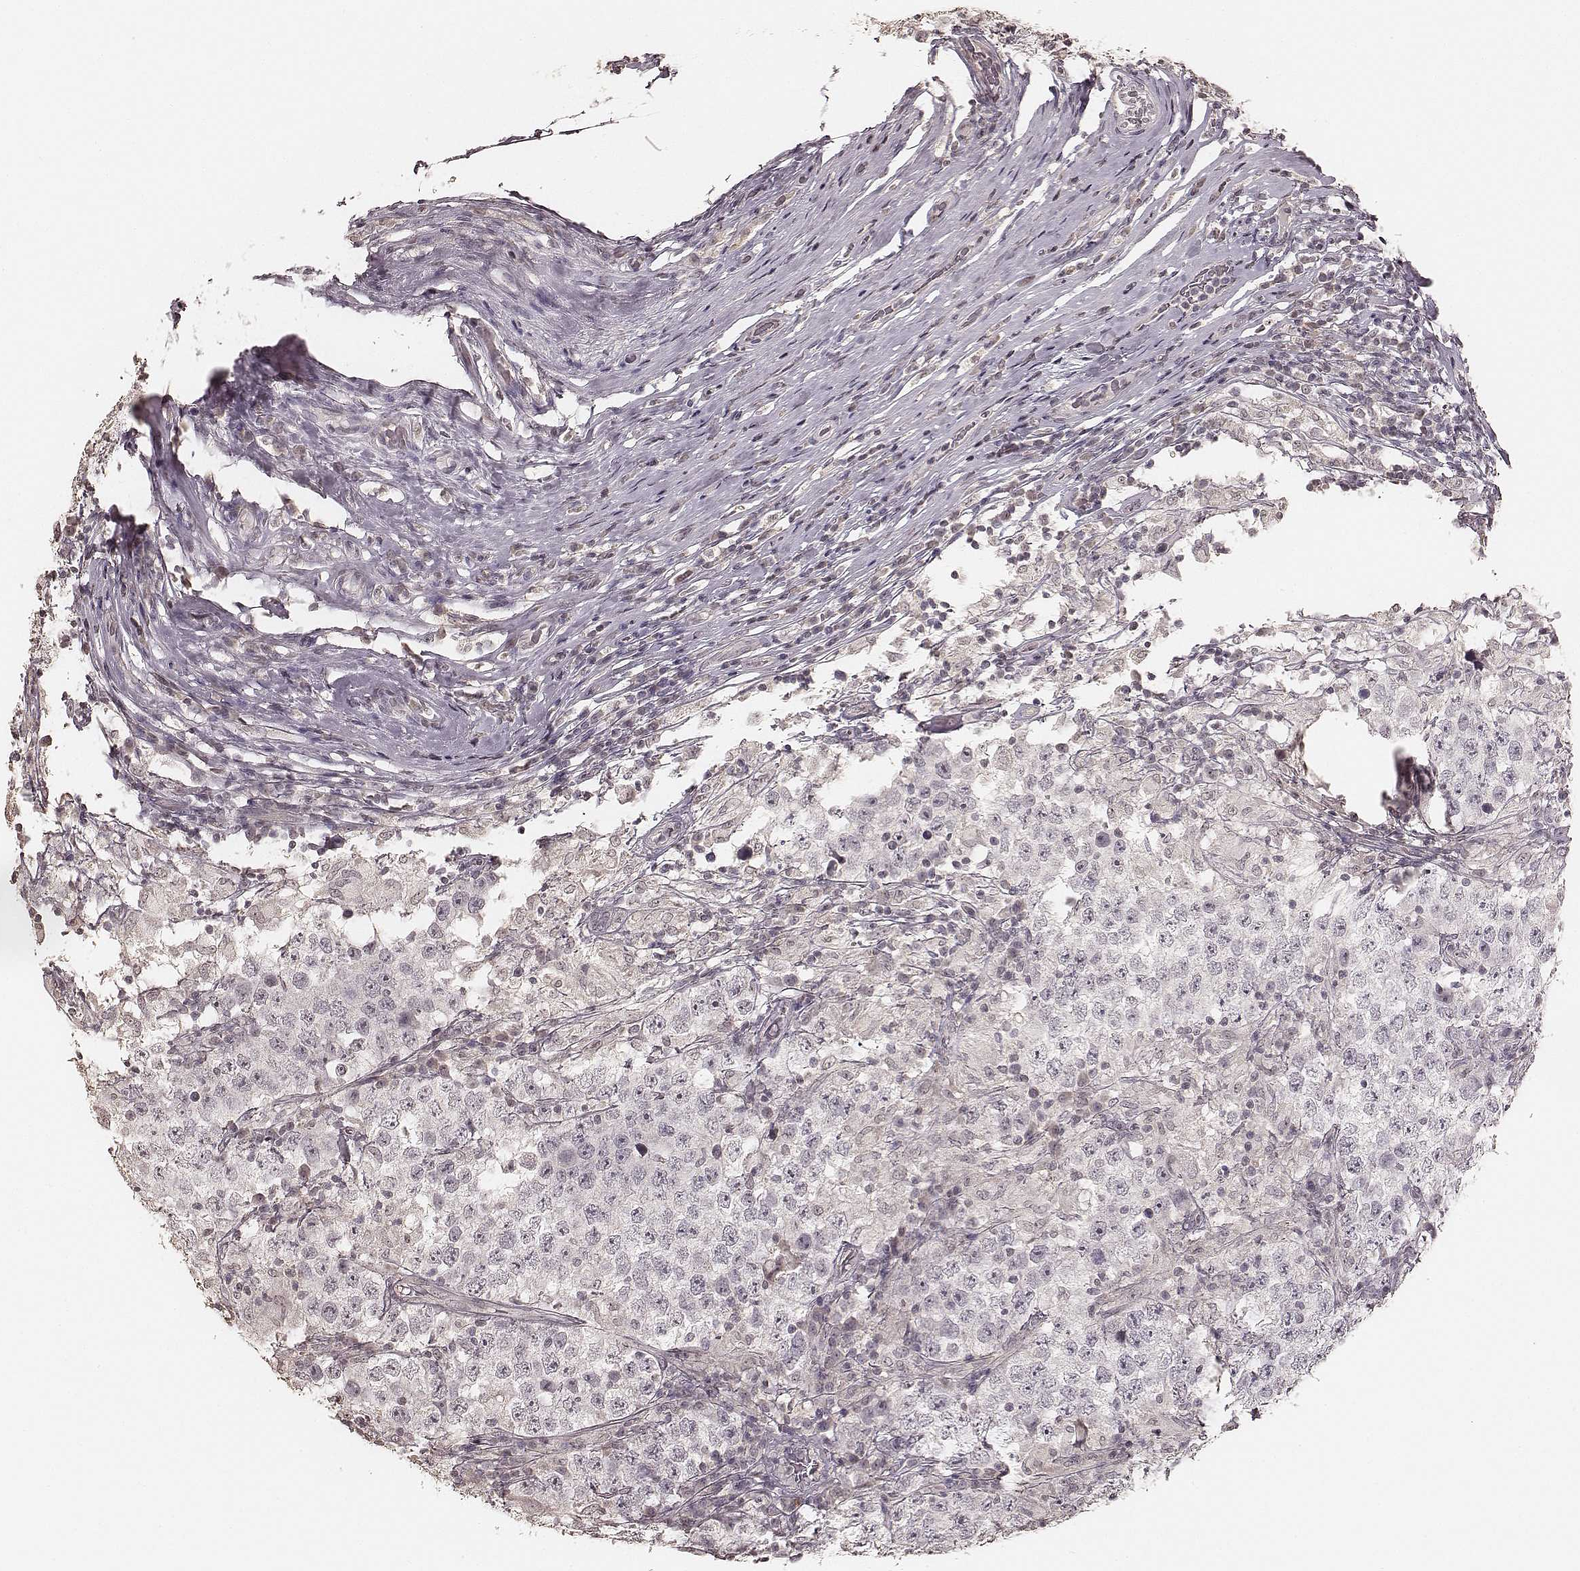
{"staining": {"intensity": "negative", "quantity": "none", "location": "none"}, "tissue": "testis cancer", "cell_type": "Tumor cells", "image_type": "cancer", "snomed": [{"axis": "morphology", "description": "Seminoma, NOS"}, {"axis": "morphology", "description": "Carcinoma, Embryonal, NOS"}, {"axis": "topography", "description": "Testis"}], "caption": "Immunohistochemical staining of testis embryonal carcinoma displays no significant staining in tumor cells.", "gene": "LY6K", "patient": {"sex": "male", "age": 41}}